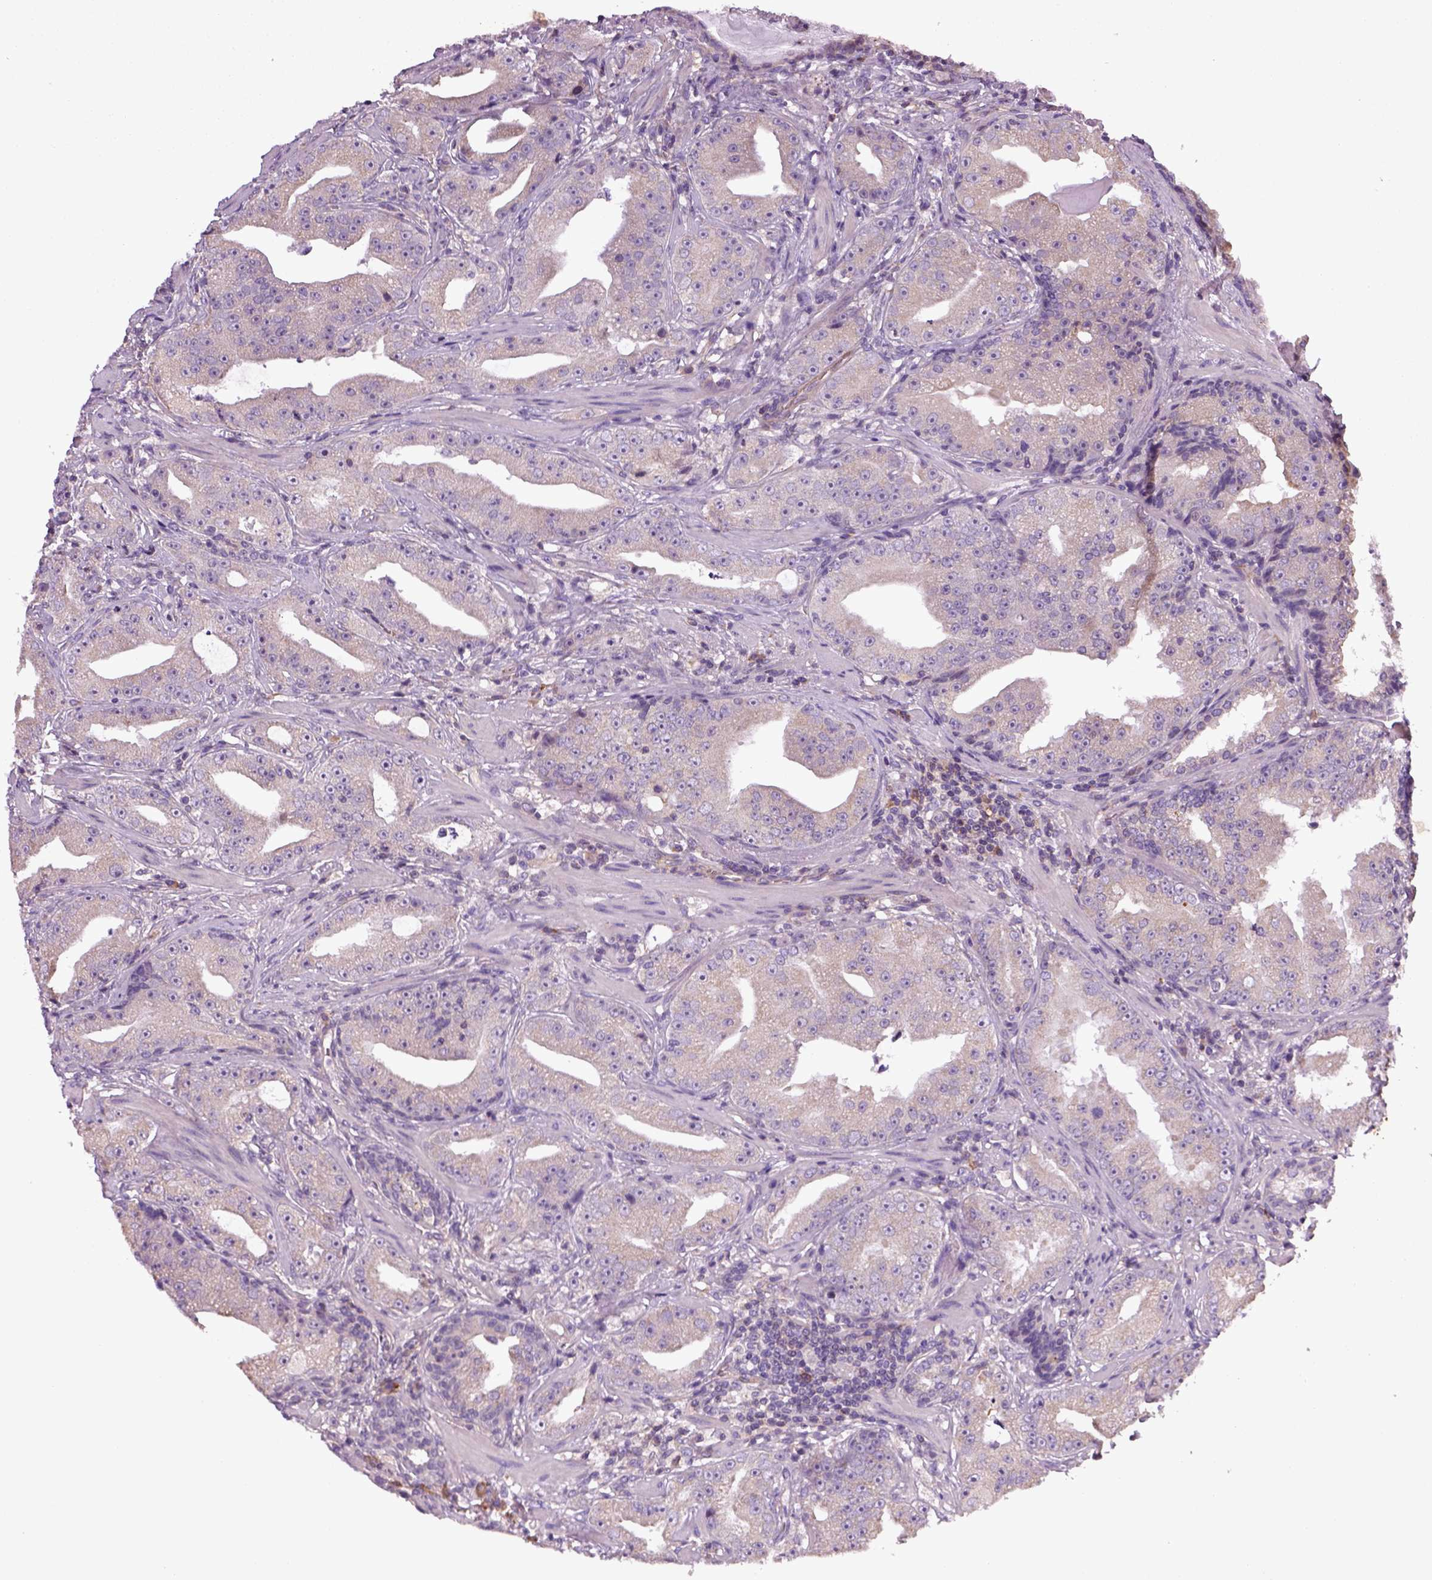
{"staining": {"intensity": "negative", "quantity": "none", "location": "none"}, "tissue": "prostate cancer", "cell_type": "Tumor cells", "image_type": "cancer", "snomed": [{"axis": "morphology", "description": "Adenocarcinoma, Low grade"}, {"axis": "topography", "description": "Prostate"}], "caption": "Protein analysis of prostate cancer (adenocarcinoma (low-grade)) reveals no significant staining in tumor cells.", "gene": "TPRG1", "patient": {"sex": "male", "age": 62}}